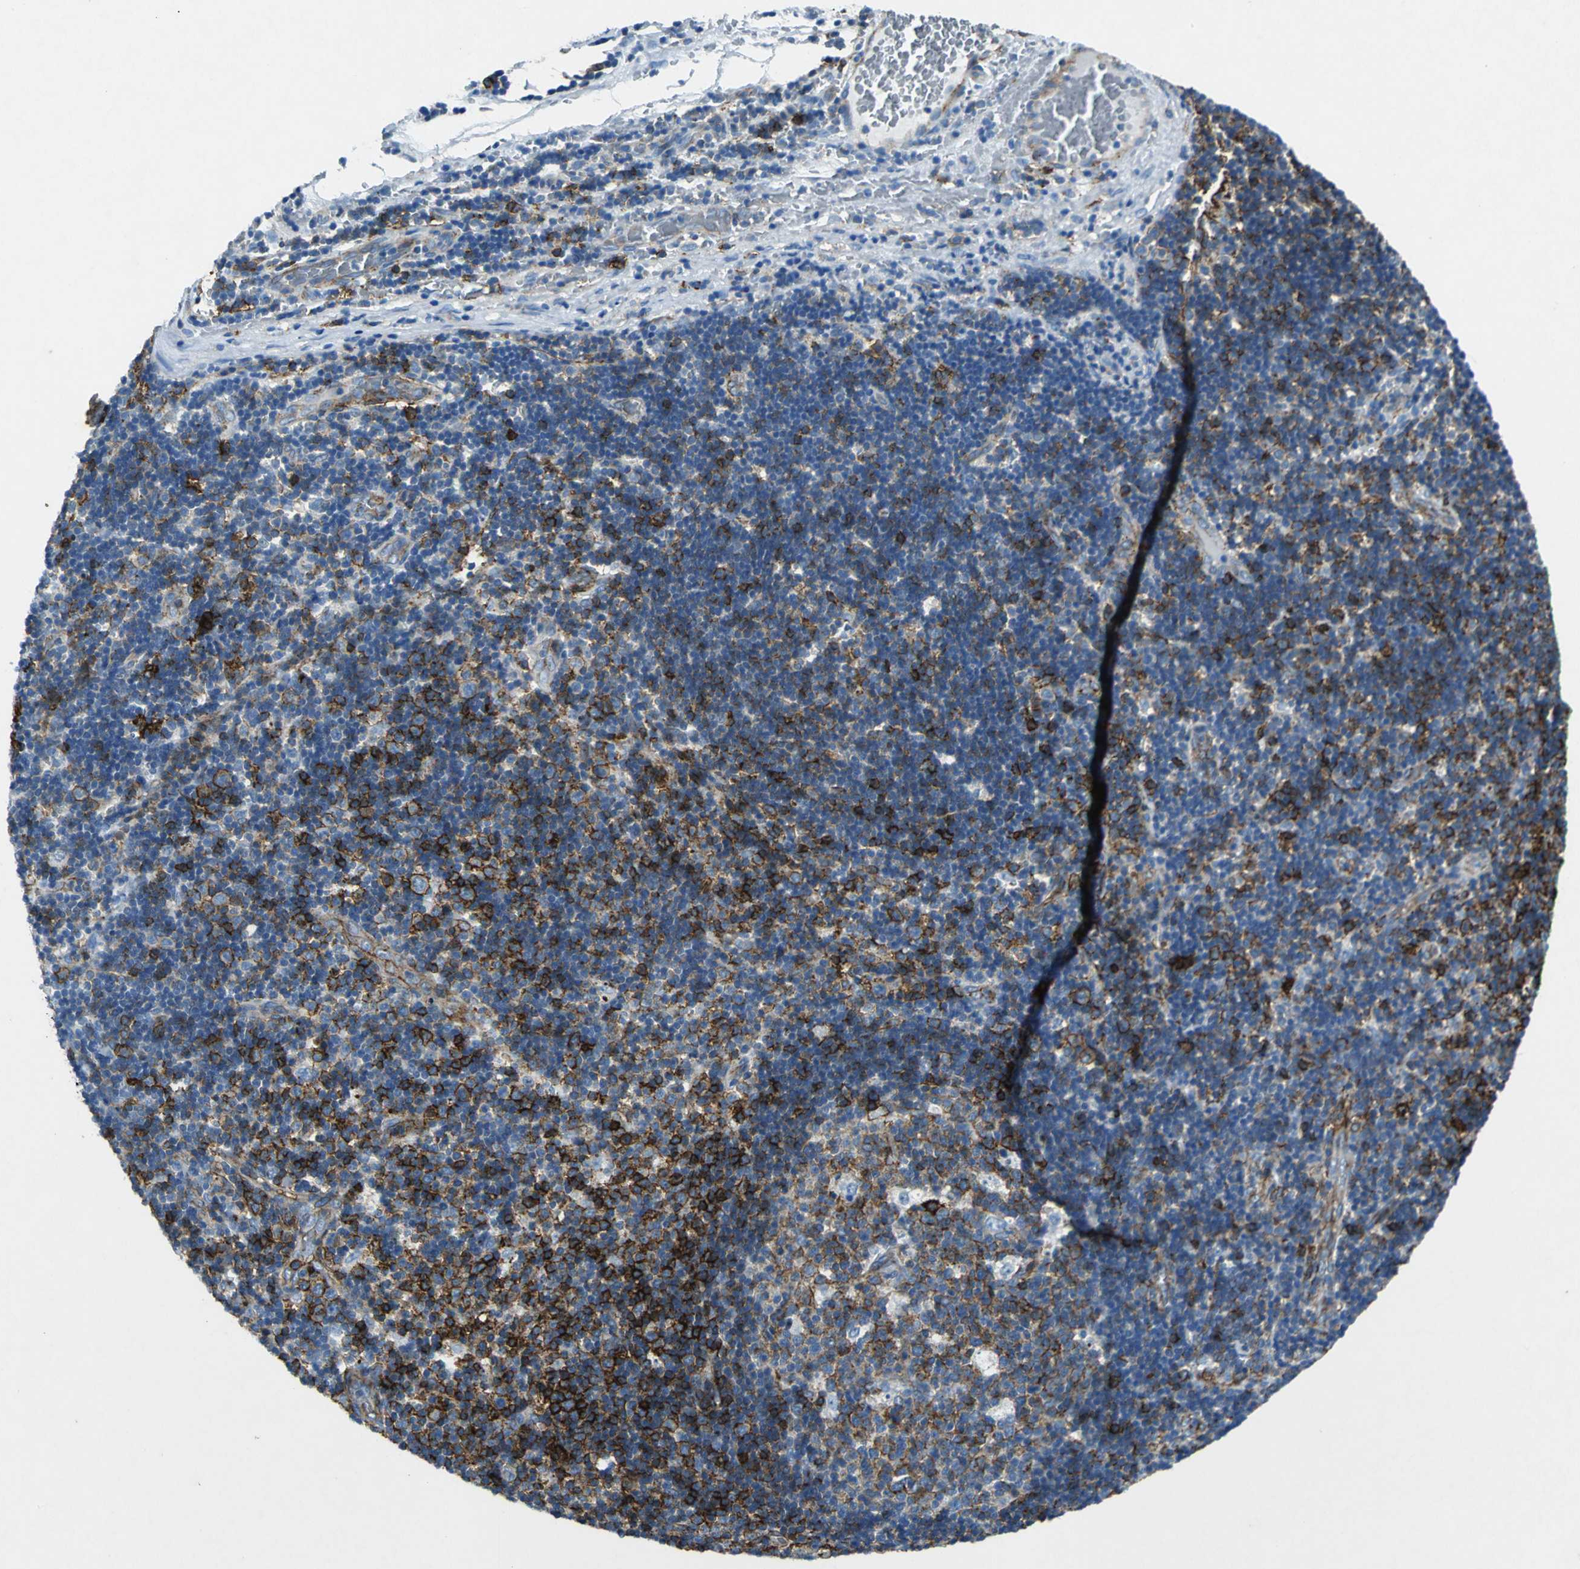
{"staining": {"intensity": "strong", "quantity": "25%-75%", "location": "cytoplasmic/membranous"}, "tissue": "lymph node", "cell_type": "Germinal center cells", "image_type": "normal", "snomed": [{"axis": "morphology", "description": "Normal tissue, NOS"}, {"axis": "topography", "description": "Lymph node"}, {"axis": "topography", "description": "Salivary gland"}], "caption": "Protein expression analysis of normal human lymph node reveals strong cytoplasmic/membranous expression in approximately 25%-75% of germinal center cells. (DAB = brown stain, brightfield microscopy at high magnification).", "gene": "RPS13", "patient": {"sex": "male", "age": 8}}